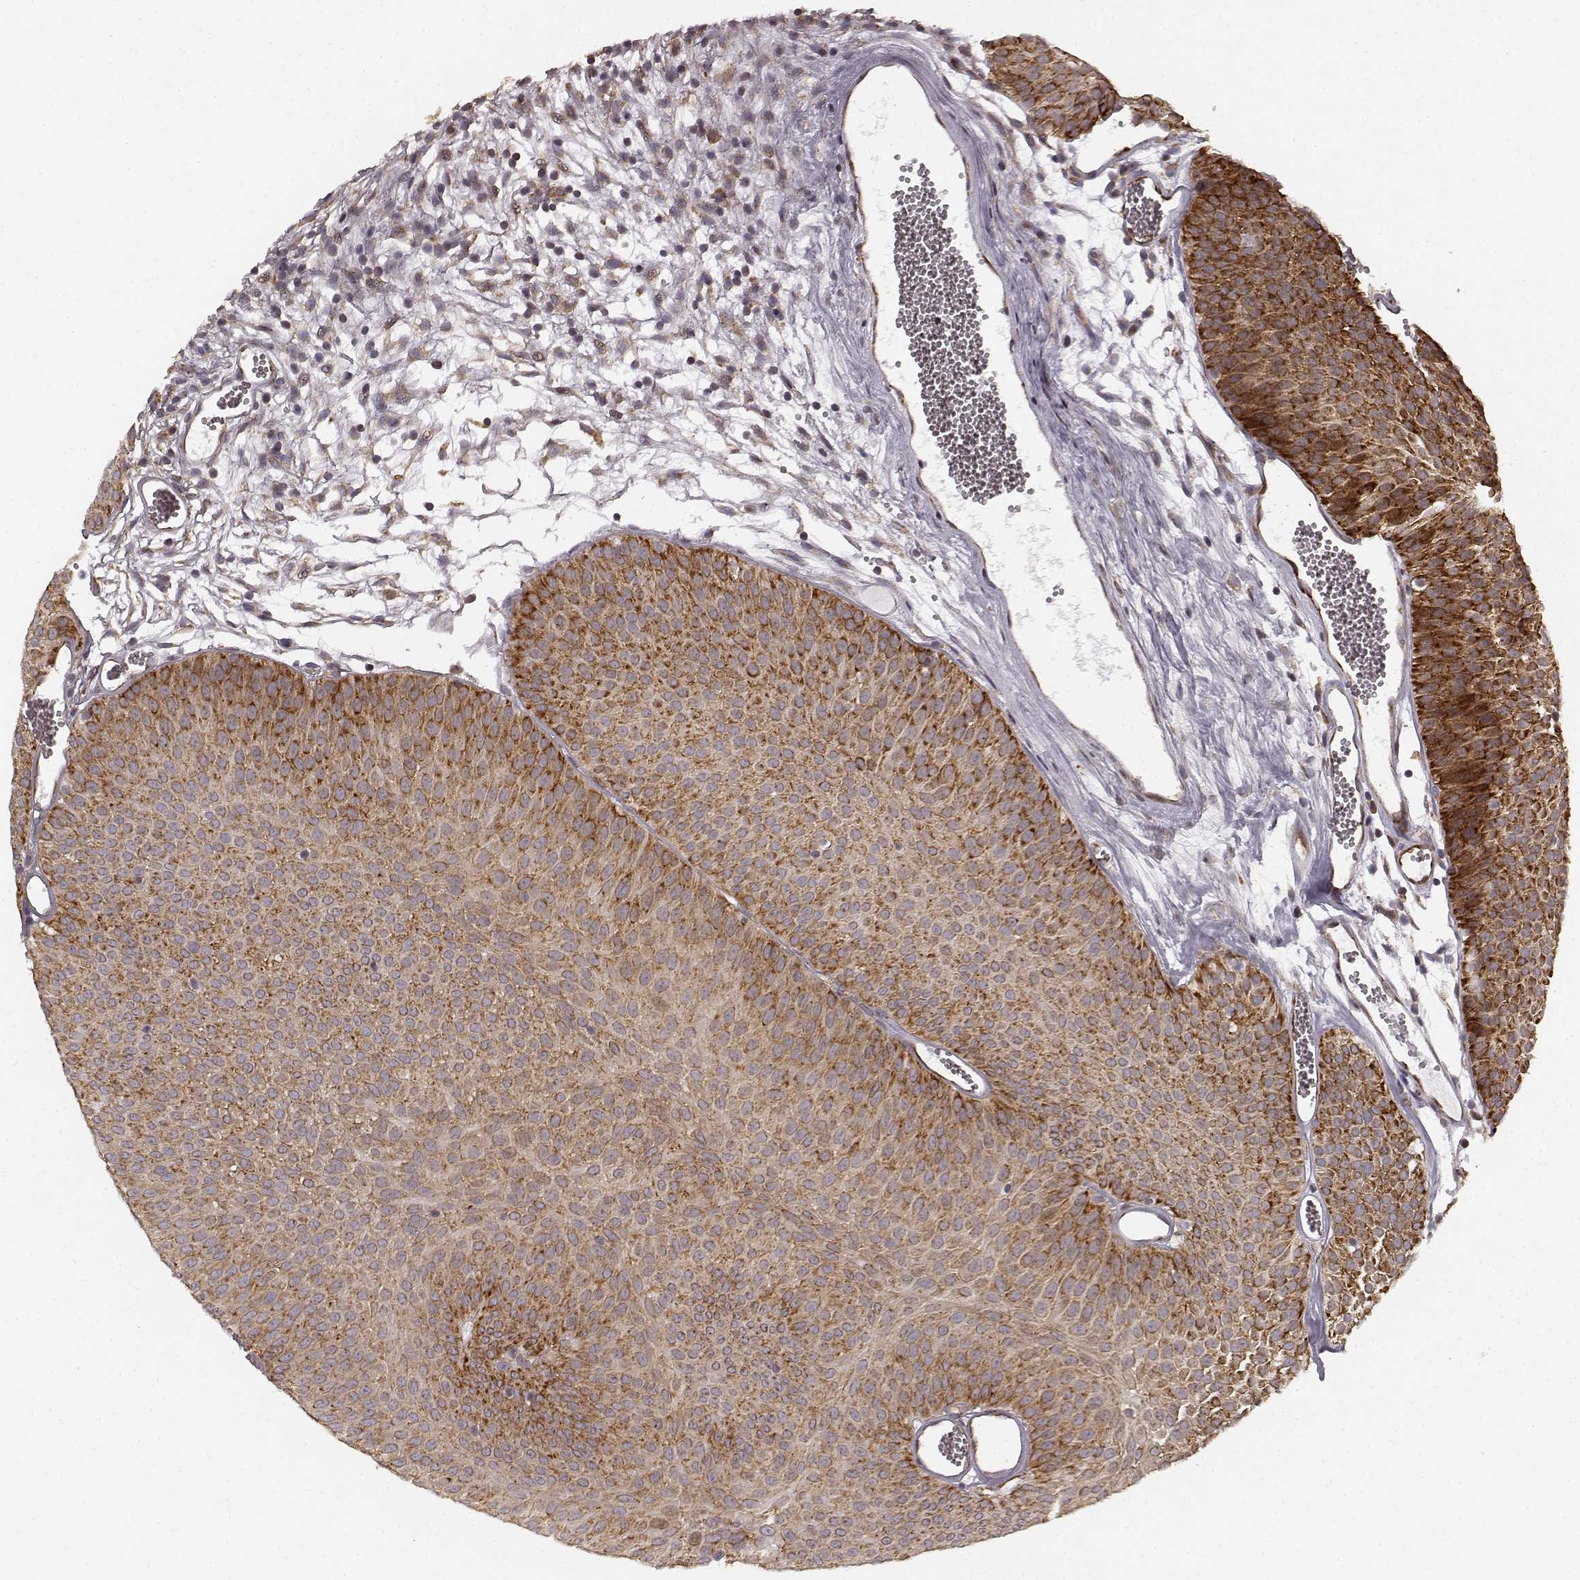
{"staining": {"intensity": "strong", "quantity": "25%-75%", "location": "cytoplasmic/membranous"}, "tissue": "urothelial cancer", "cell_type": "Tumor cells", "image_type": "cancer", "snomed": [{"axis": "morphology", "description": "Urothelial carcinoma, Low grade"}, {"axis": "topography", "description": "Urinary bladder"}], "caption": "Human urothelial carcinoma (low-grade) stained with a brown dye exhibits strong cytoplasmic/membranous positive expression in approximately 25%-75% of tumor cells.", "gene": "TMEM14A", "patient": {"sex": "male", "age": 52}}